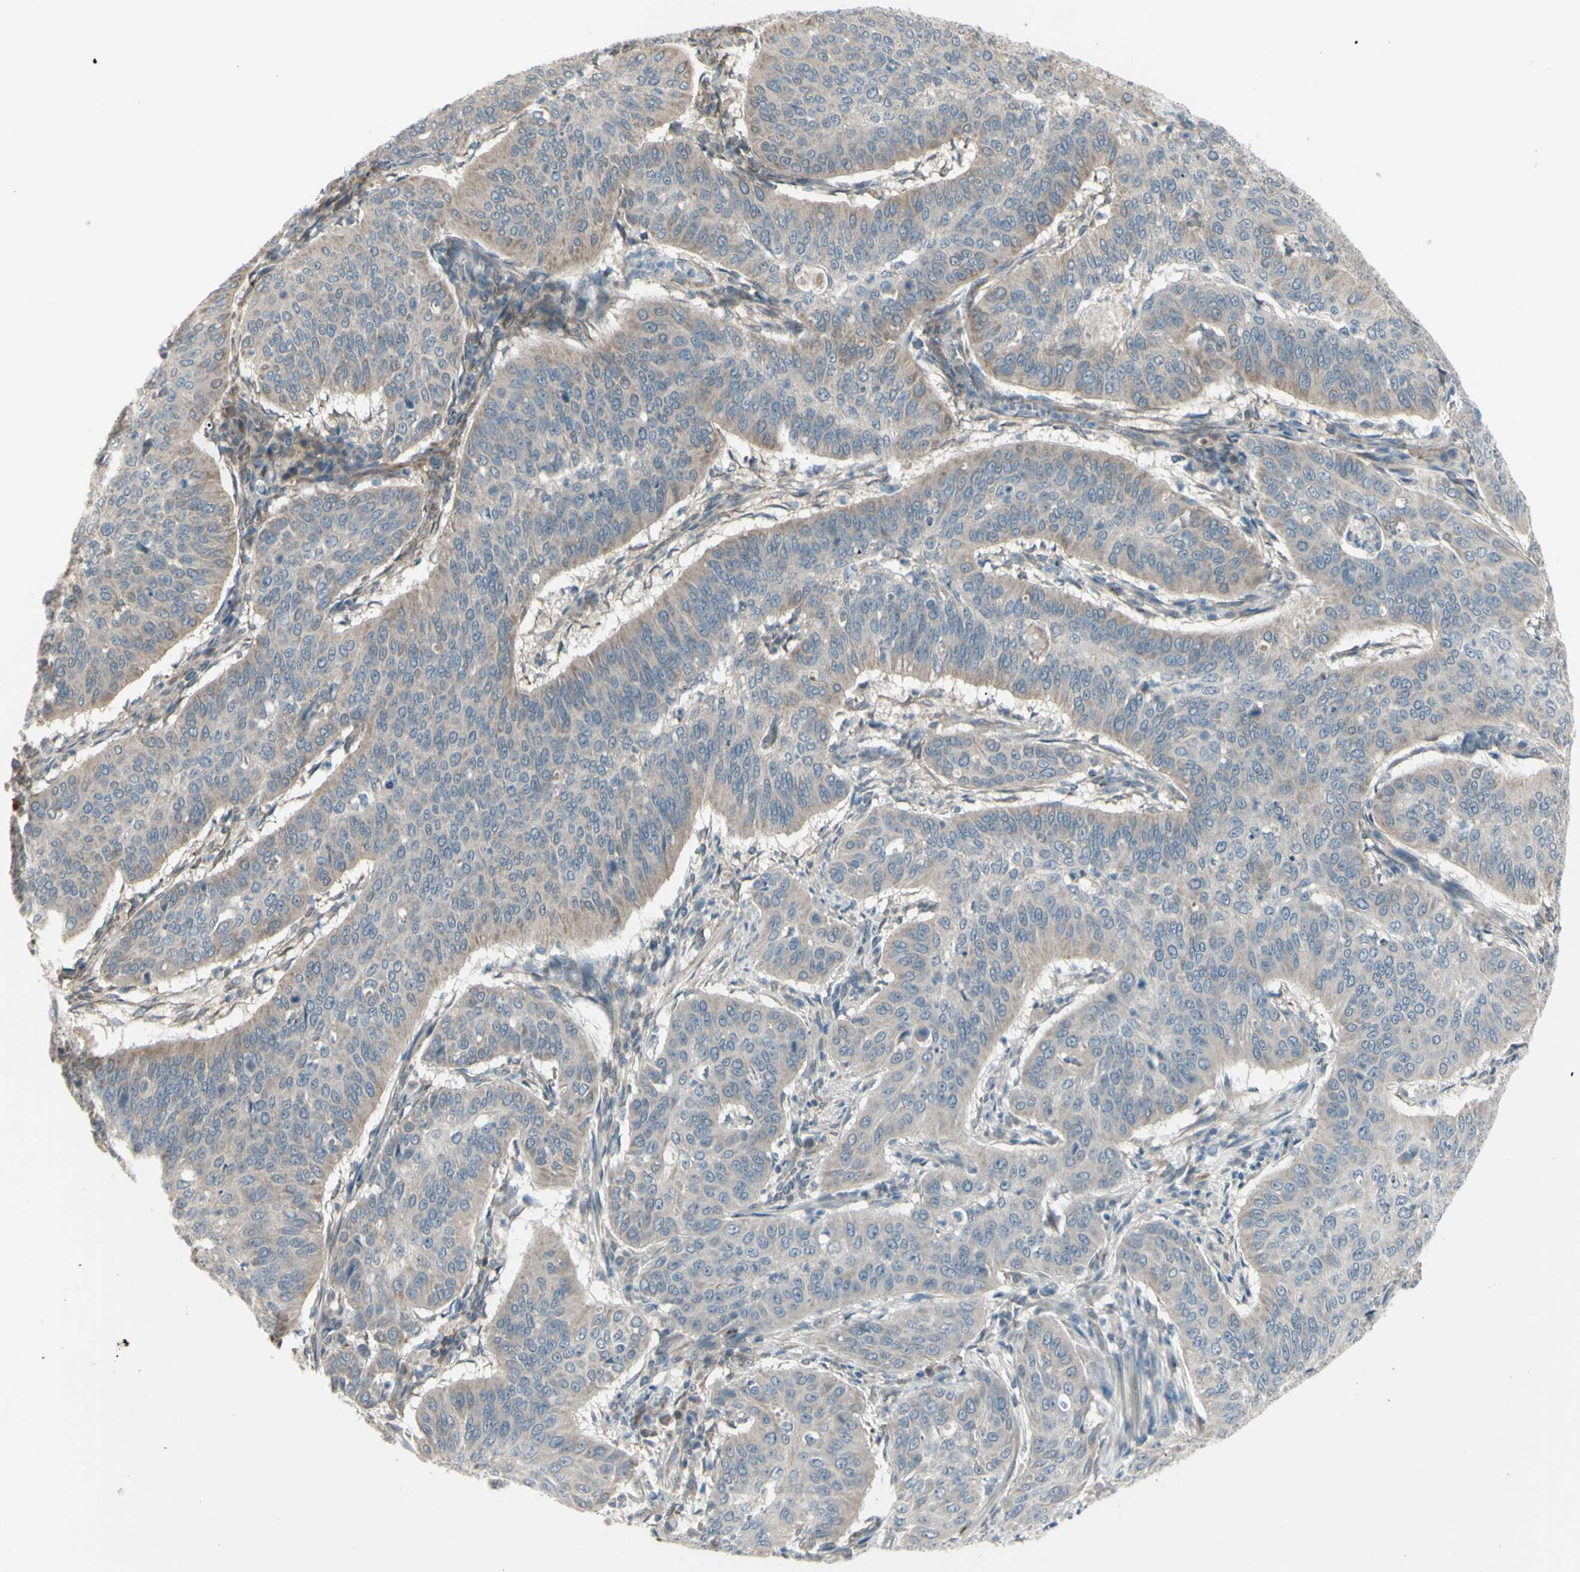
{"staining": {"intensity": "weak", "quantity": ">75%", "location": "cytoplasmic/membranous"}, "tissue": "cervical cancer", "cell_type": "Tumor cells", "image_type": "cancer", "snomed": [{"axis": "morphology", "description": "Normal tissue, NOS"}, {"axis": "morphology", "description": "Squamous cell carcinoma, NOS"}, {"axis": "topography", "description": "Cervix"}], "caption": "Immunohistochemistry (IHC) image of neoplastic tissue: human cervical squamous cell carcinoma stained using immunohistochemistry displays low levels of weak protein expression localized specifically in the cytoplasmic/membranous of tumor cells, appearing as a cytoplasmic/membranous brown color.", "gene": "NAXD", "patient": {"sex": "female", "age": 39}}